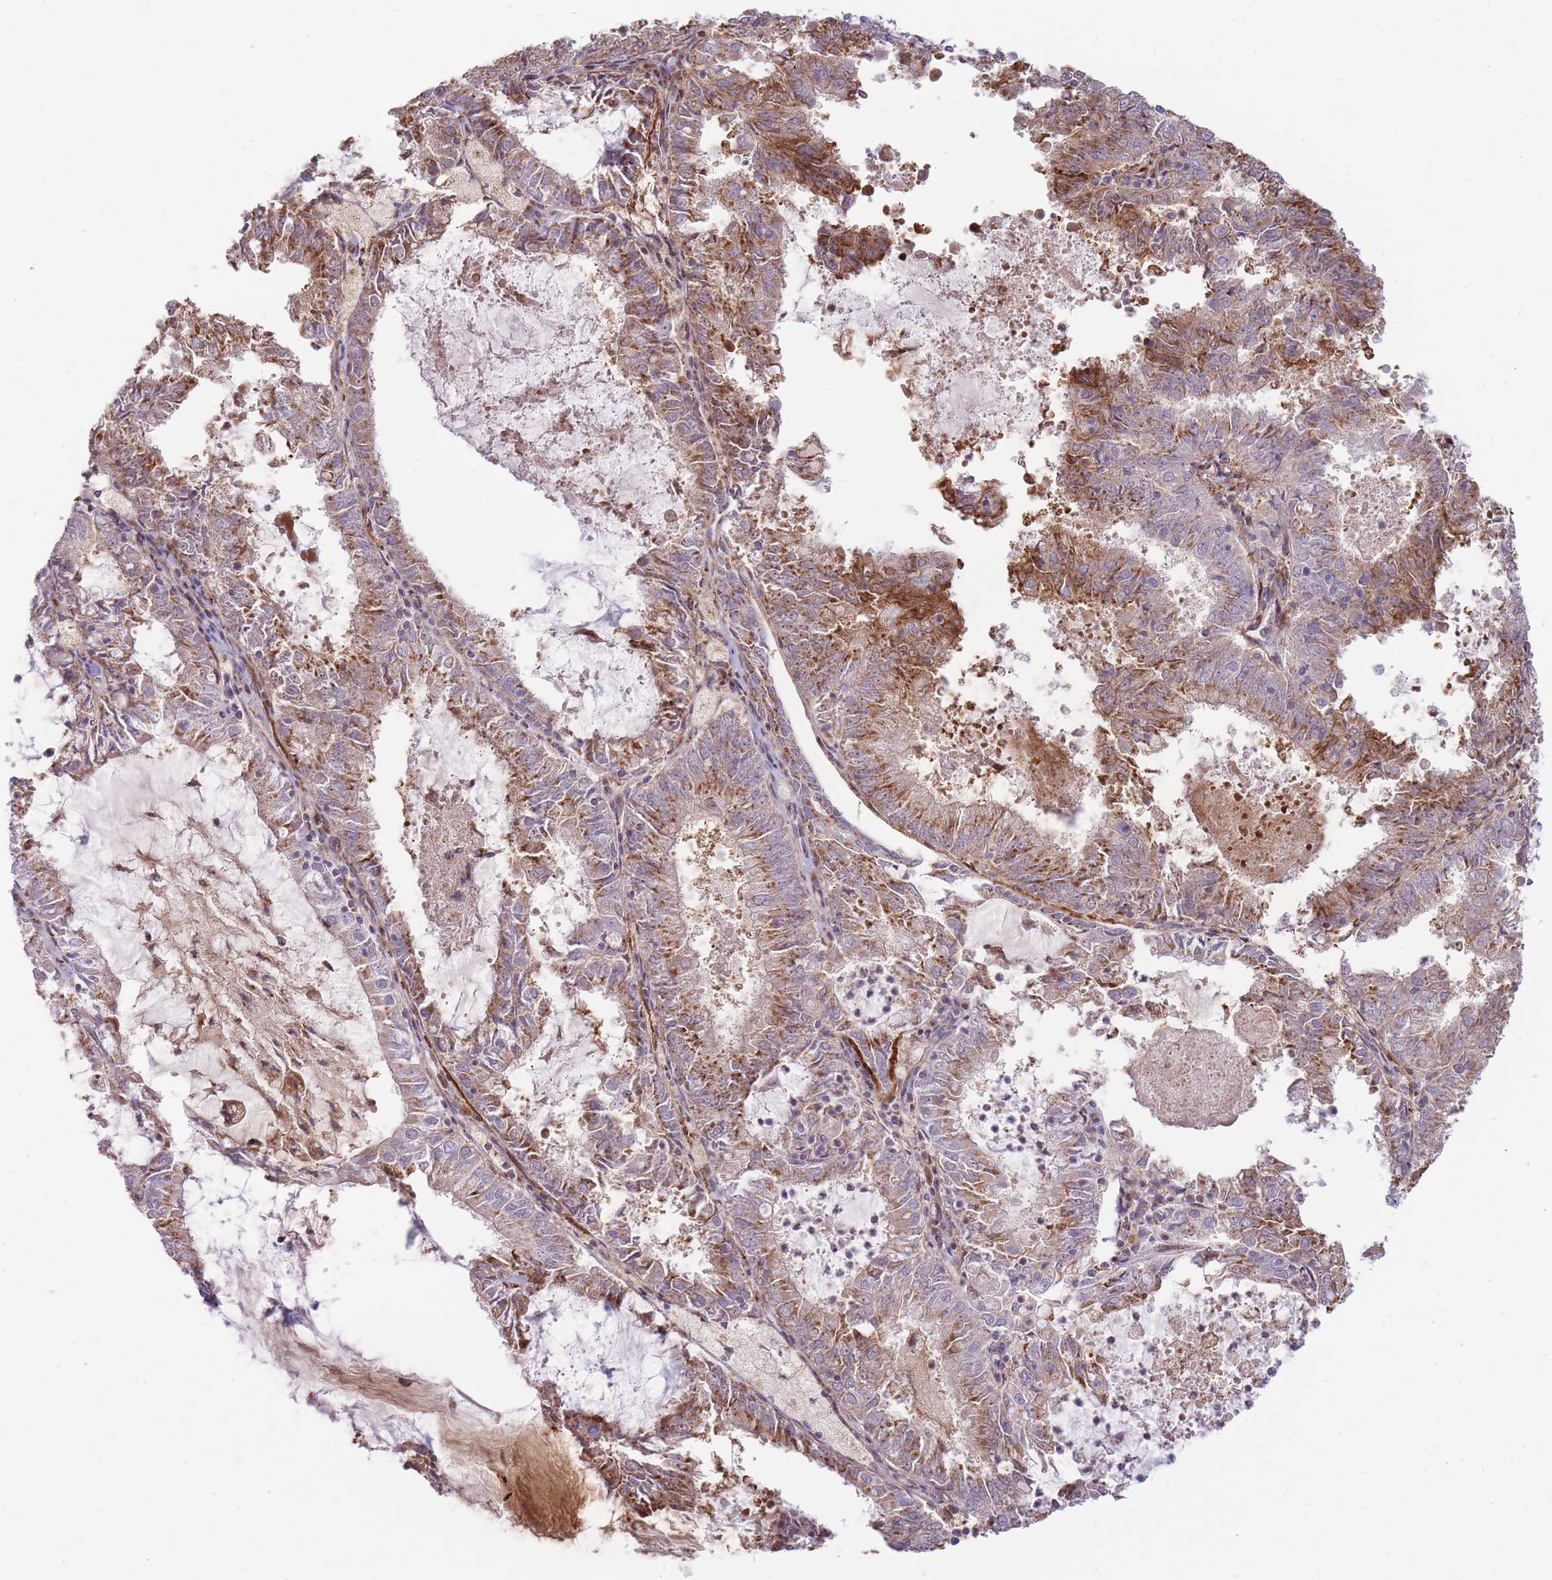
{"staining": {"intensity": "moderate", "quantity": "25%-75%", "location": "cytoplasmic/membranous"}, "tissue": "endometrial cancer", "cell_type": "Tumor cells", "image_type": "cancer", "snomed": [{"axis": "morphology", "description": "Adenocarcinoma, NOS"}, {"axis": "topography", "description": "Endometrium"}], "caption": "A medium amount of moderate cytoplasmic/membranous expression is appreciated in approximately 25%-75% of tumor cells in endometrial cancer (adenocarcinoma) tissue.", "gene": "PPP3R2", "patient": {"sex": "female", "age": 57}}